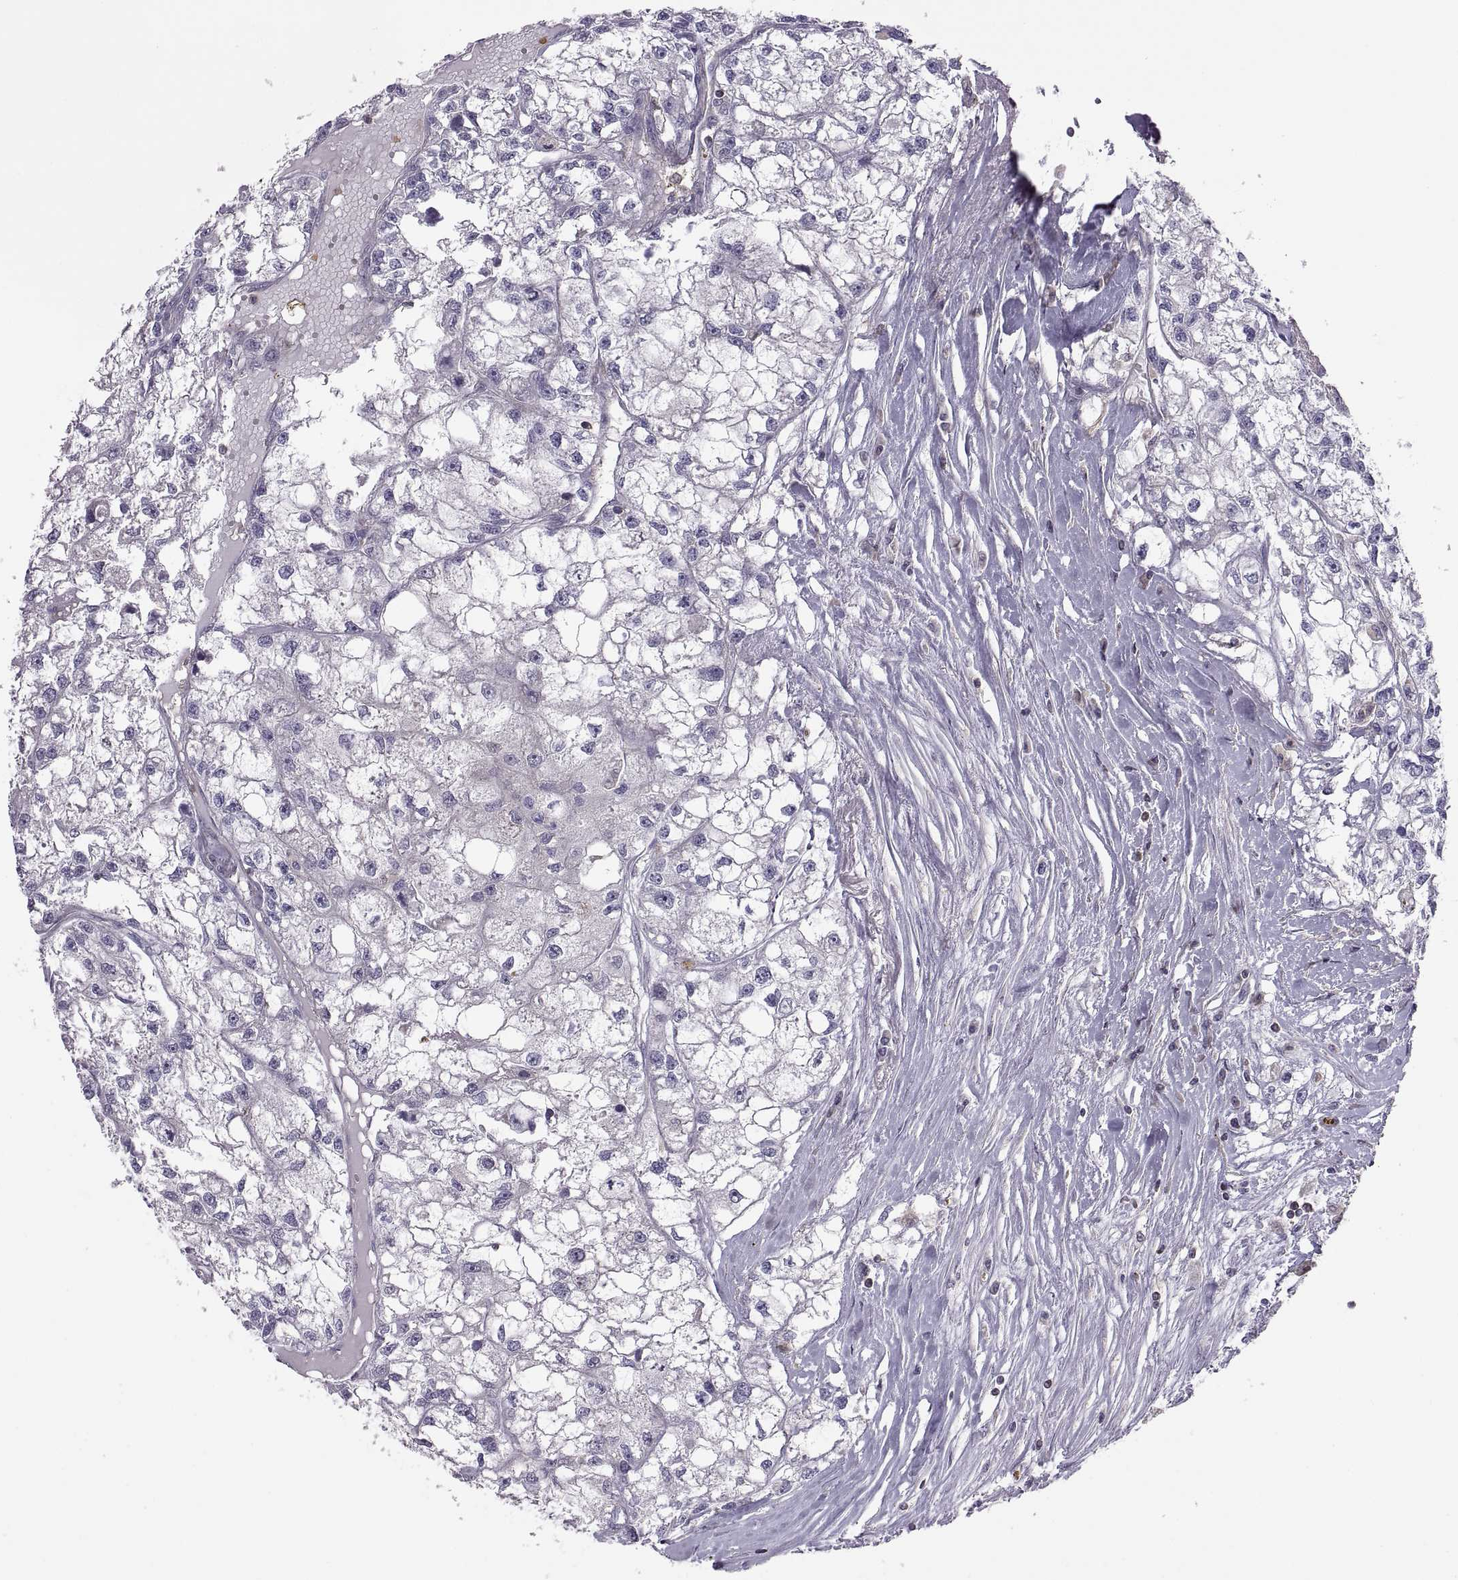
{"staining": {"intensity": "negative", "quantity": "none", "location": "none"}, "tissue": "renal cancer", "cell_type": "Tumor cells", "image_type": "cancer", "snomed": [{"axis": "morphology", "description": "Adenocarcinoma, NOS"}, {"axis": "topography", "description": "Kidney"}], "caption": "Adenocarcinoma (renal) was stained to show a protein in brown. There is no significant expression in tumor cells.", "gene": "SPATA32", "patient": {"sex": "male", "age": 56}}